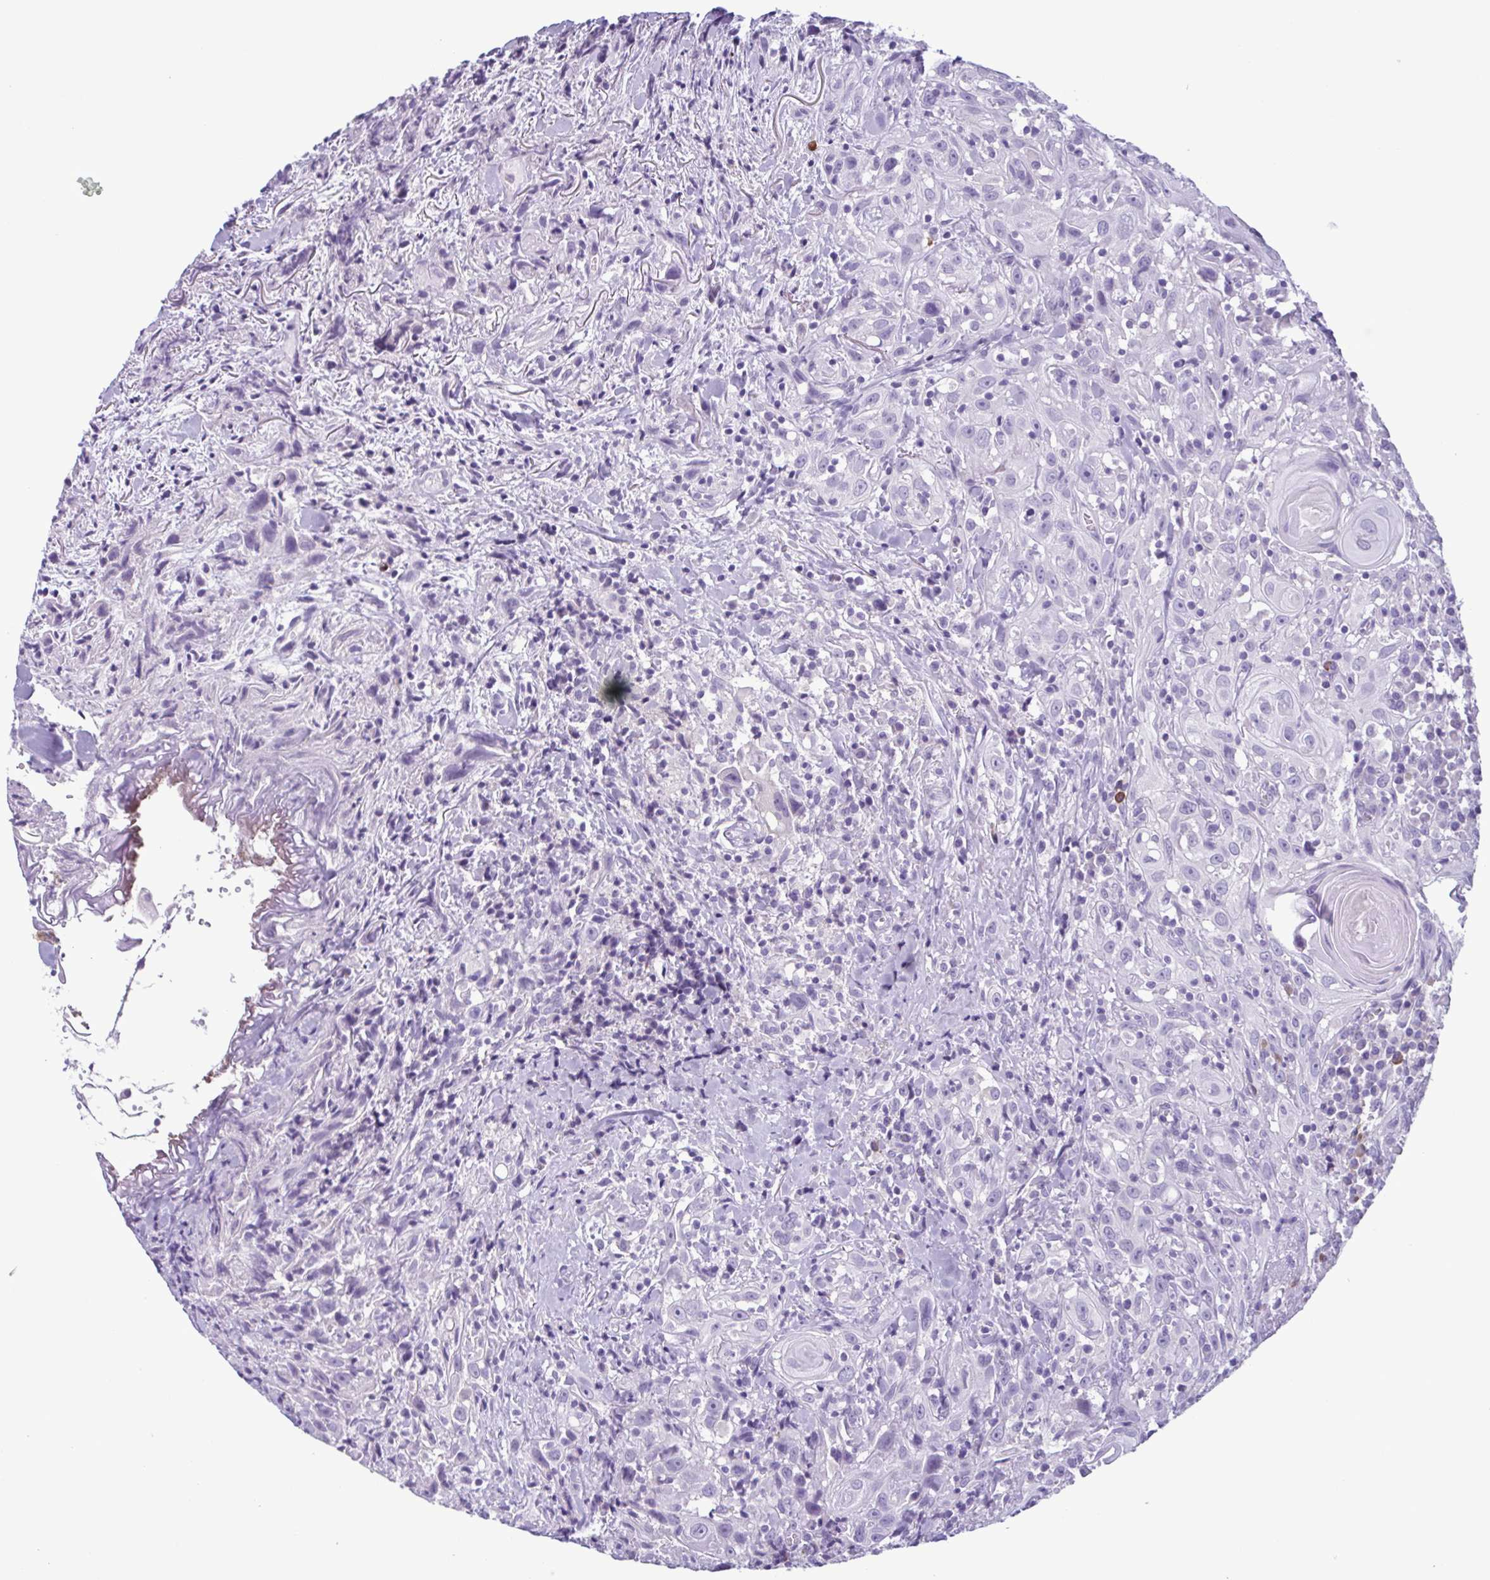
{"staining": {"intensity": "negative", "quantity": "none", "location": "none"}, "tissue": "head and neck cancer", "cell_type": "Tumor cells", "image_type": "cancer", "snomed": [{"axis": "morphology", "description": "Squamous cell carcinoma, NOS"}, {"axis": "topography", "description": "Head-Neck"}], "caption": "Tumor cells are negative for protein expression in human squamous cell carcinoma (head and neck). Nuclei are stained in blue.", "gene": "INAFM1", "patient": {"sex": "female", "age": 95}}